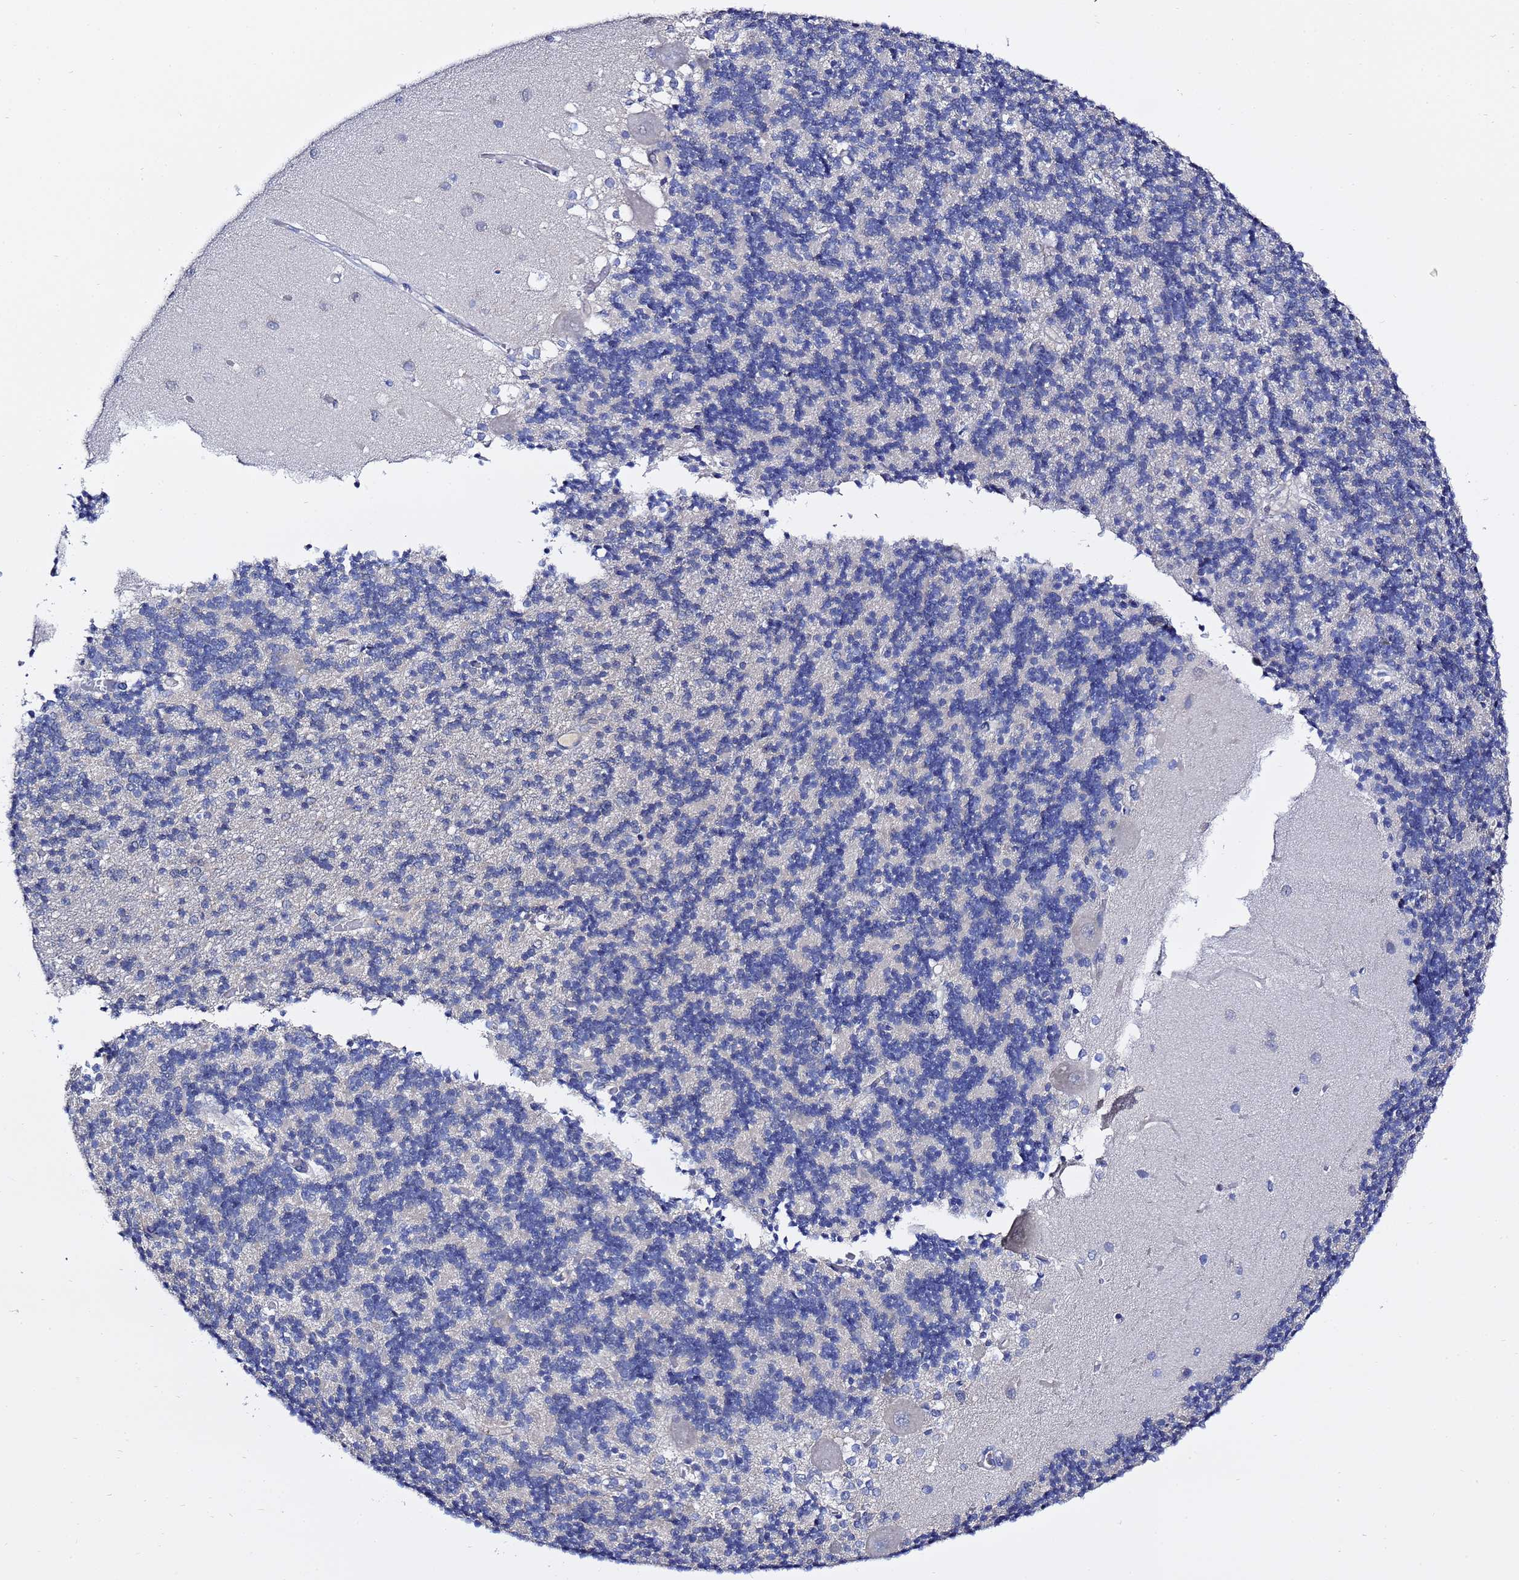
{"staining": {"intensity": "negative", "quantity": "none", "location": "none"}, "tissue": "cerebellum", "cell_type": "Cells in granular layer", "image_type": "normal", "snomed": [{"axis": "morphology", "description": "Normal tissue, NOS"}, {"axis": "topography", "description": "Cerebellum"}], "caption": "Micrograph shows no protein positivity in cells in granular layer of unremarkable cerebellum. Nuclei are stained in blue.", "gene": "LENG1", "patient": {"sex": "male", "age": 37}}